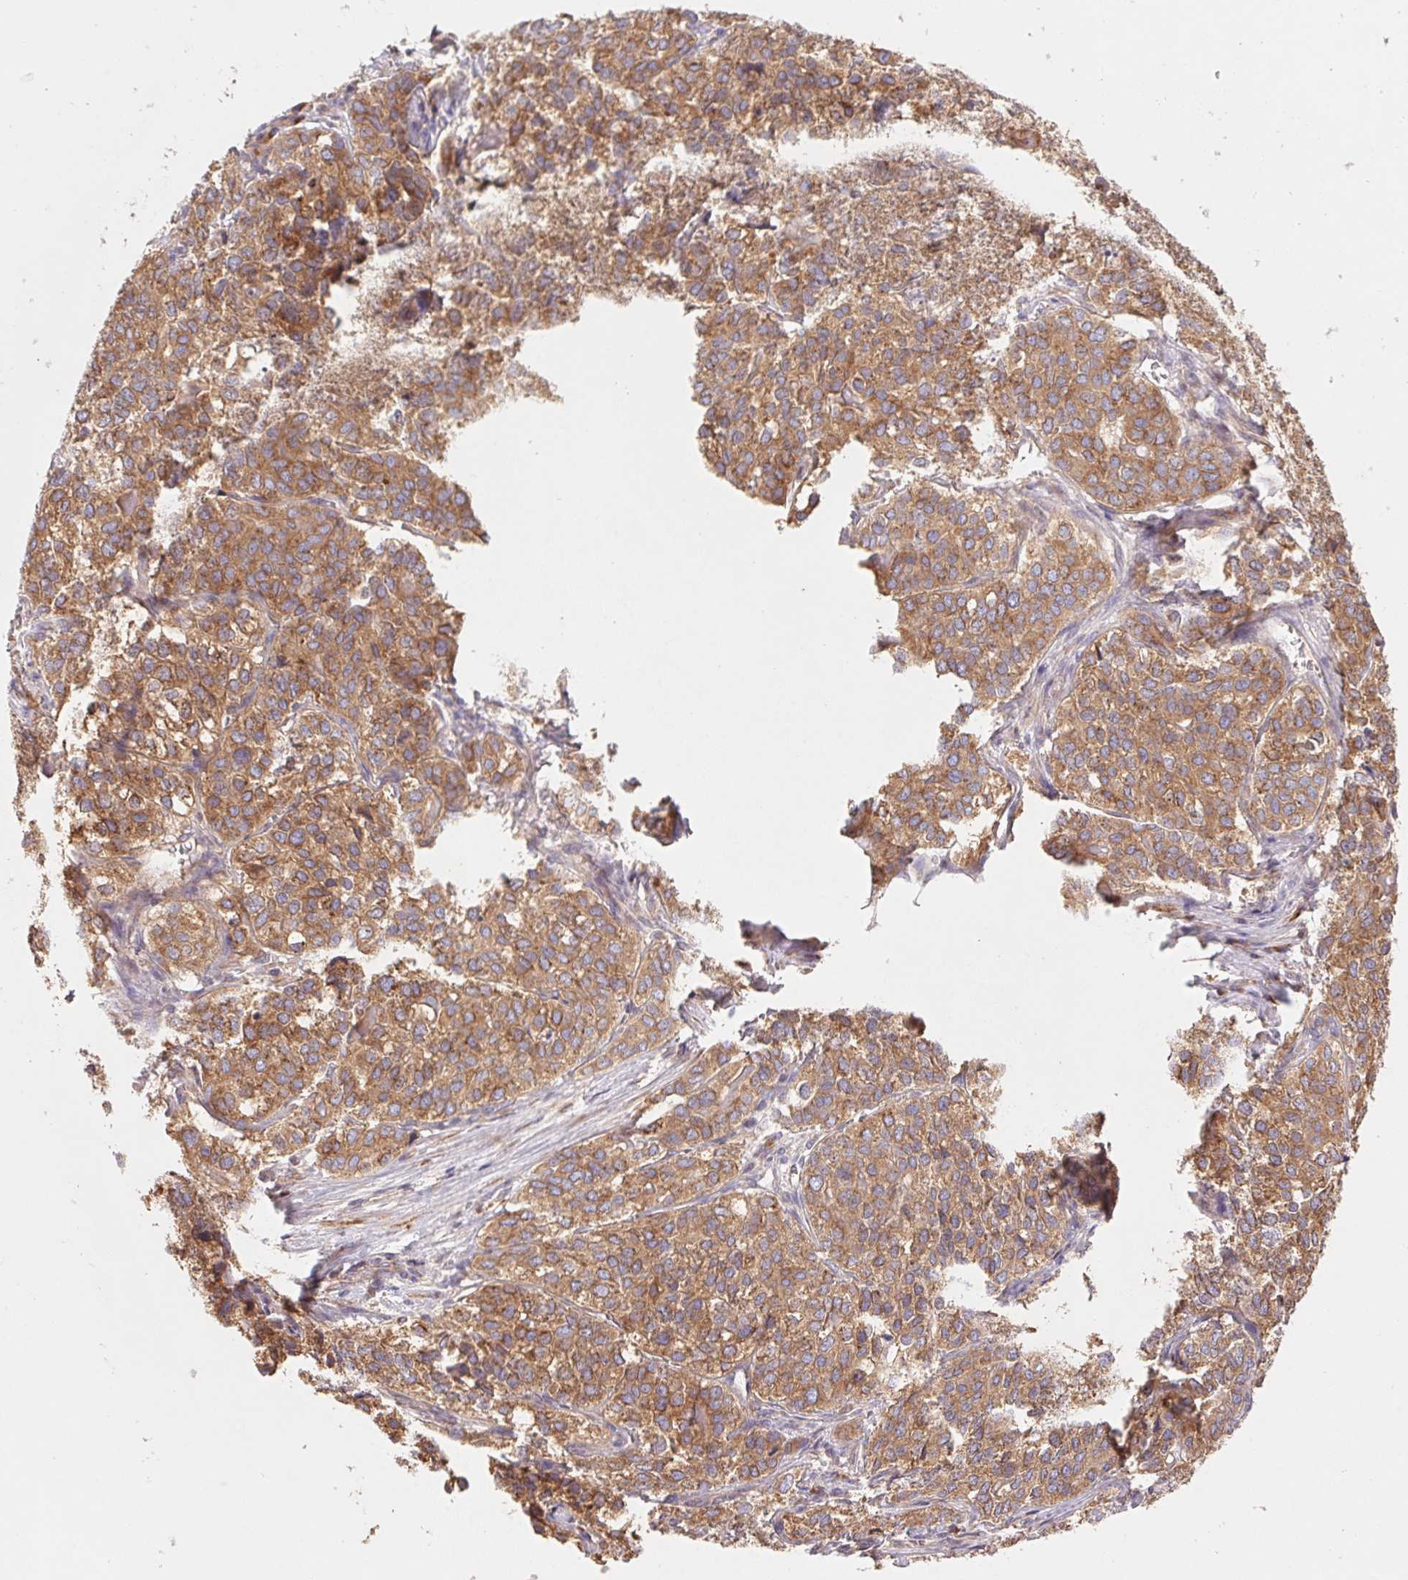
{"staining": {"intensity": "moderate", "quantity": ">75%", "location": "cytoplasmic/membranous"}, "tissue": "liver cancer", "cell_type": "Tumor cells", "image_type": "cancer", "snomed": [{"axis": "morphology", "description": "Cholangiocarcinoma"}, {"axis": "topography", "description": "Liver"}], "caption": "Moderate cytoplasmic/membranous protein expression is seen in approximately >75% of tumor cells in liver cancer (cholangiocarcinoma).", "gene": "RAB1A", "patient": {"sex": "male", "age": 56}}